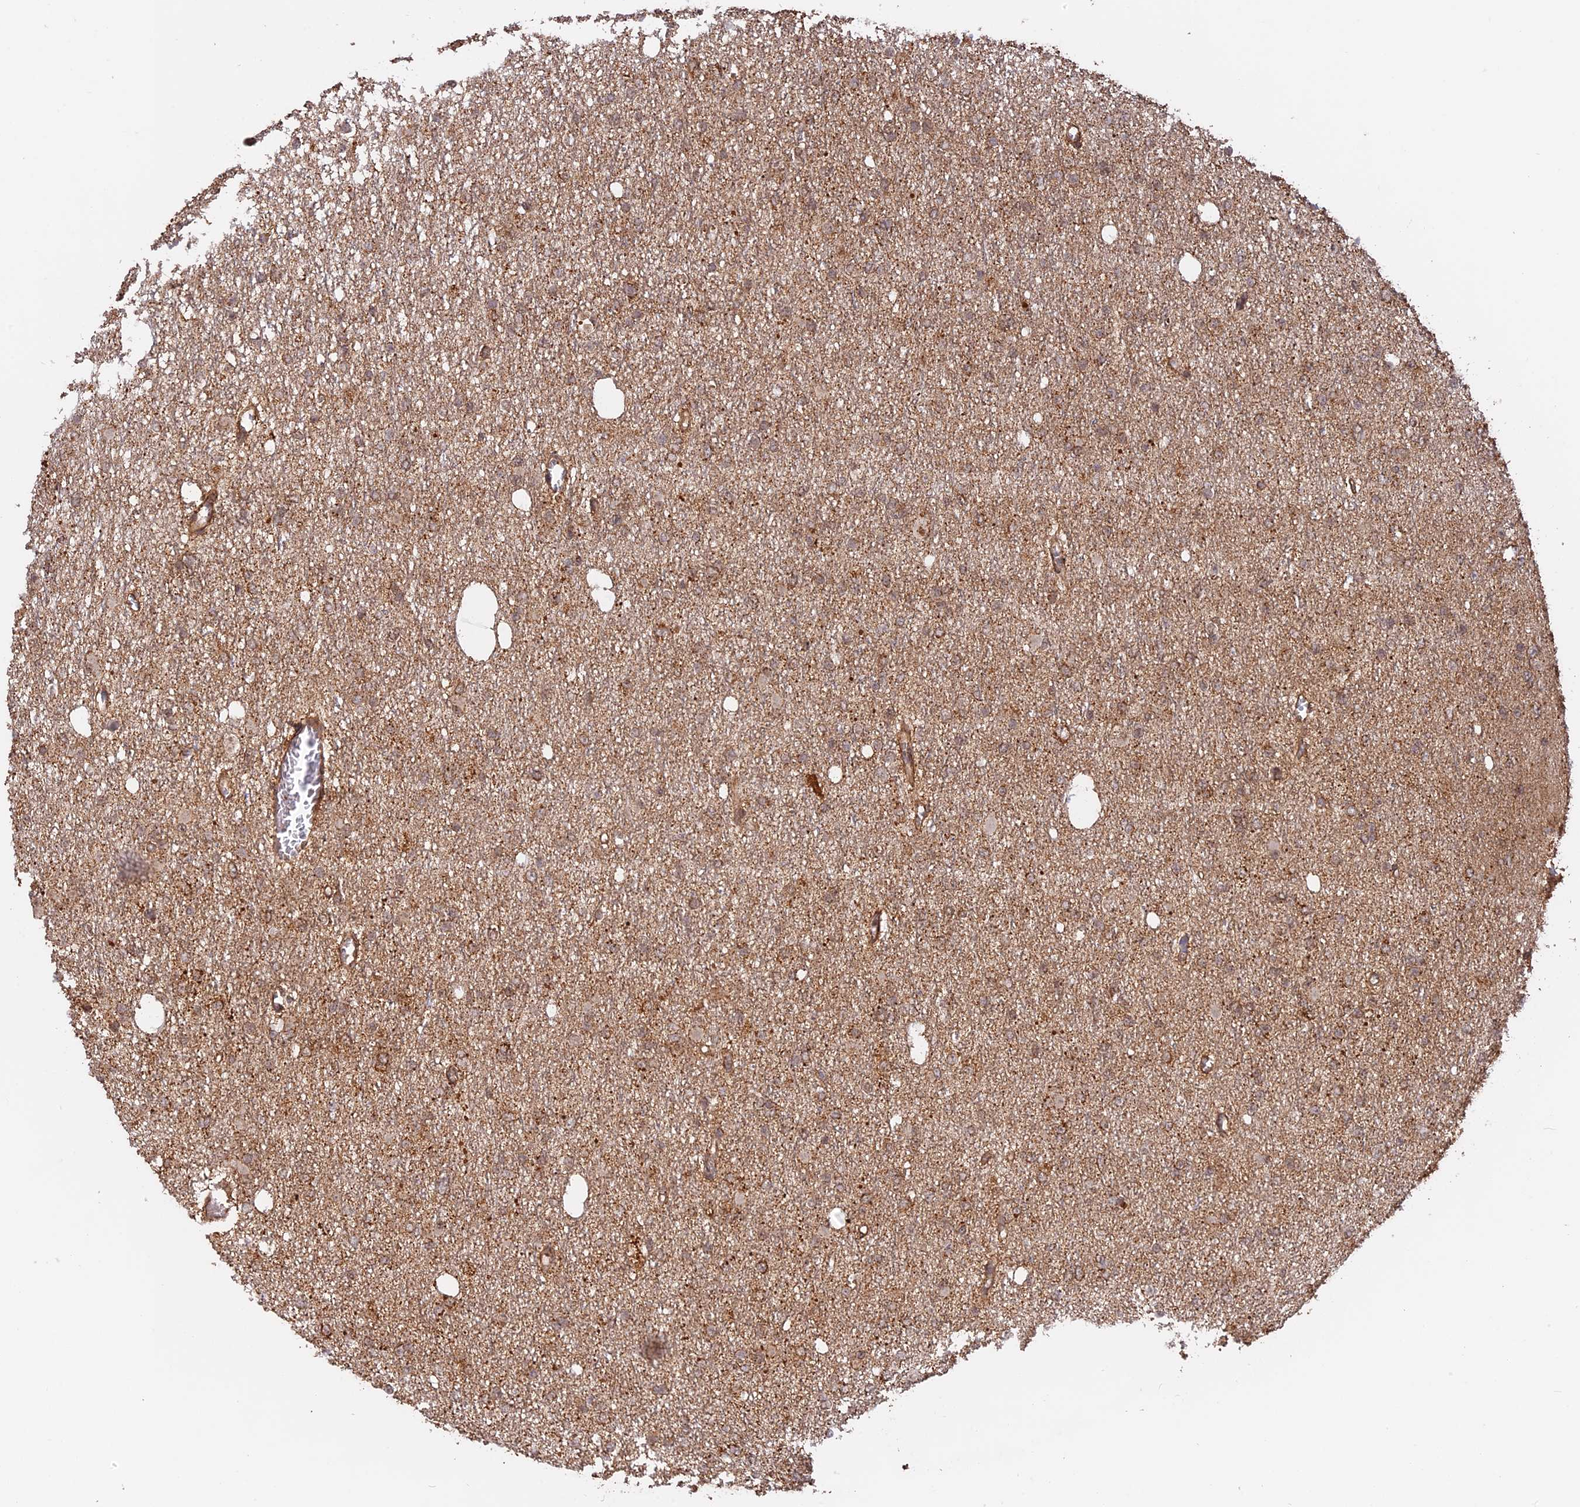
{"staining": {"intensity": "weak", "quantity": "<25%", "location": "cytoplasmic/membranous"}, "tissue": "glioma", "cell_type": "Tumor cells", "image_type": "cancer", "snomed": [{"axis": "morphology", "description": "Glioma, malignant, Low grade"}, {"axis": "topography", "description": "Brain"}], "caption": "A histopathology image of human malignant glioma (low-grade) is negative for staining in tumor cells.", "gene": "CCDC174", "patient": {"sex": "female", "age": 22}}